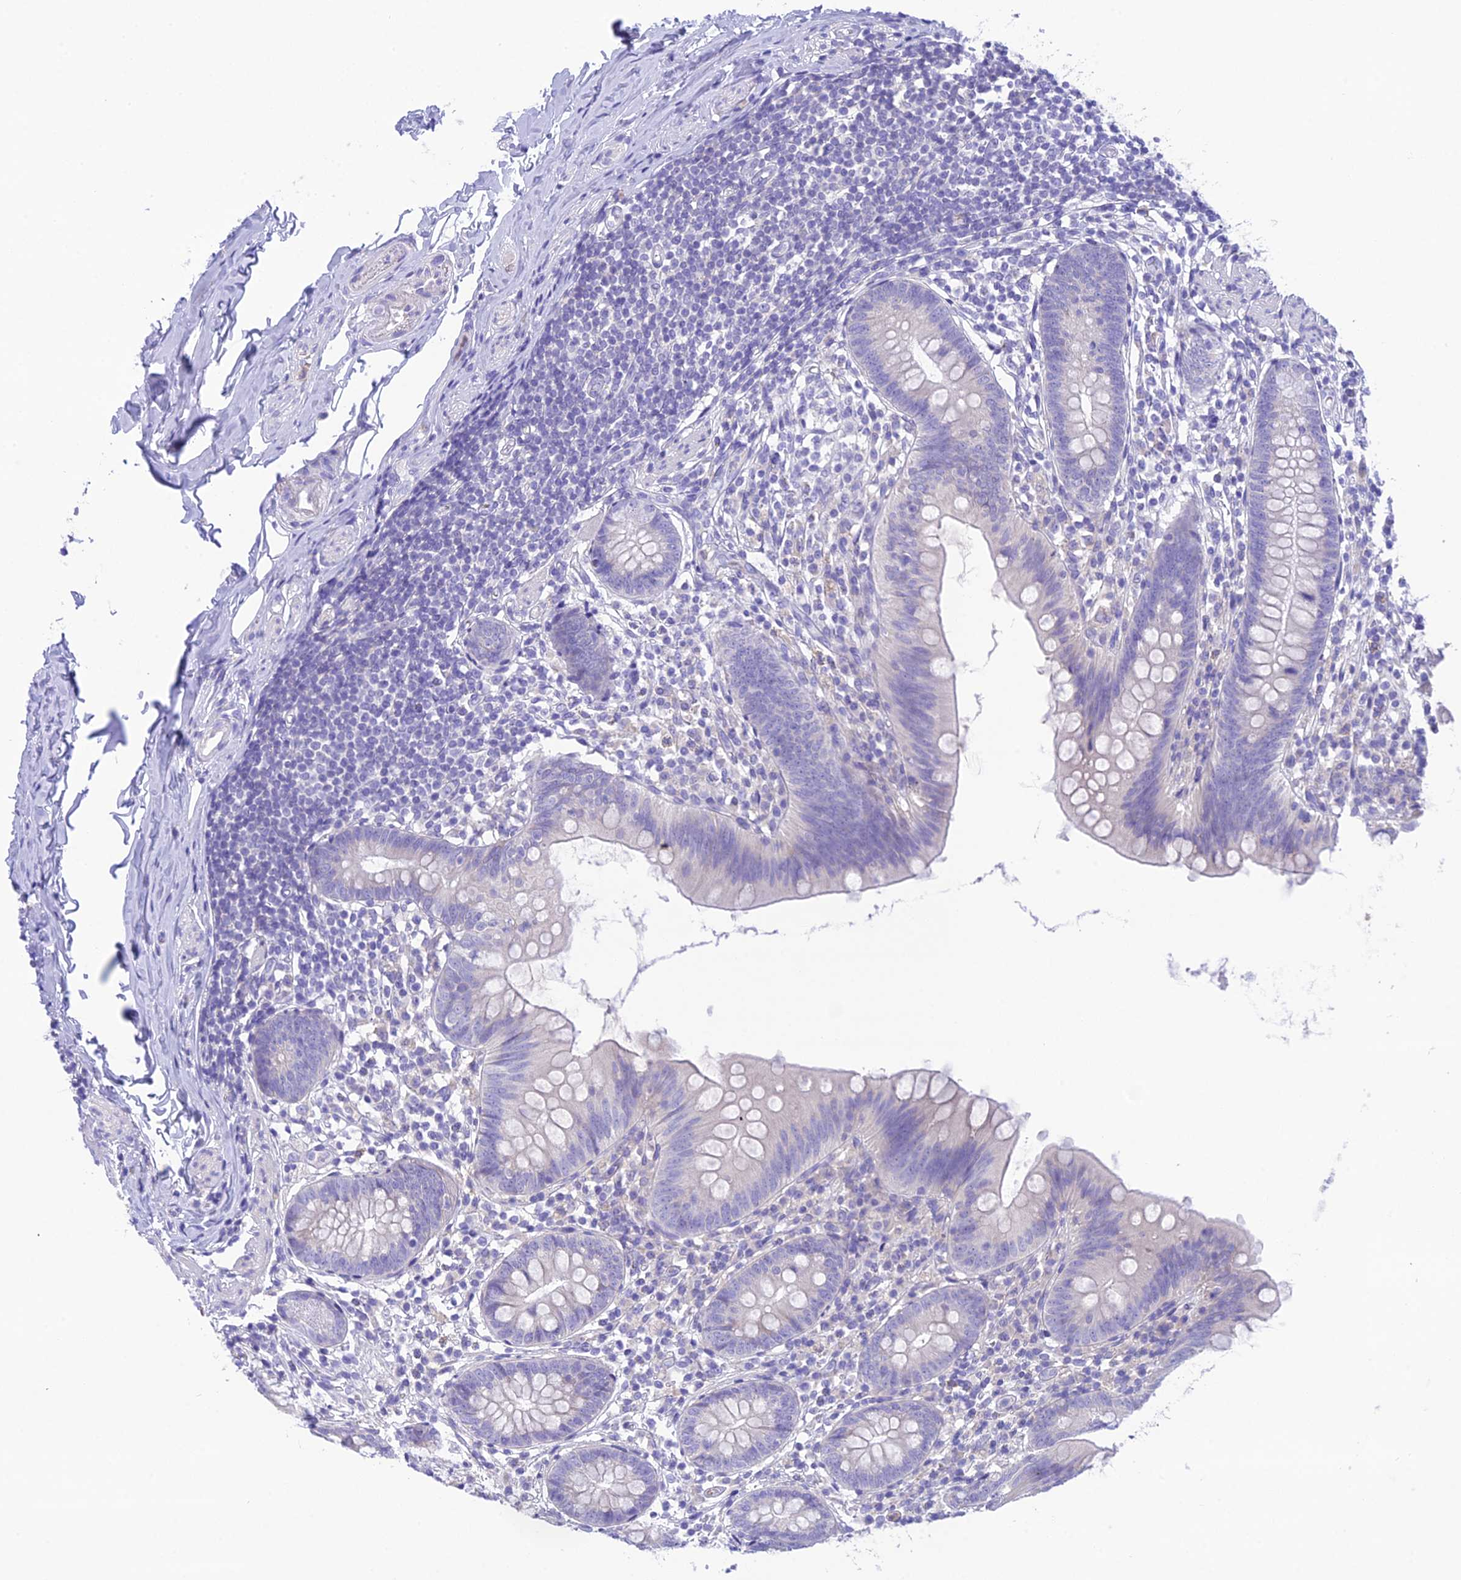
{"staining": {"intensity": "negative", "quantity": "none", "location": "none"}, "tissue": "appendix", "cell_type": "Glandular cells", "image_type": "normal", "snomed": [{"axis": "morphology", "description": "Normal tissue, NOS"}, {"axis": "topography", "description": "Appendix"}], "caption": "An IHC micrograph of unremarkable appendix is shown. There is no staining in glandular cells of appendix. (DAB (3,3'-diaminobenzidine) immunohistochemistry with hematoxylin counter stain).", "gene": "KIAA0408", "patient": {"sex": "female", "age": 62}}